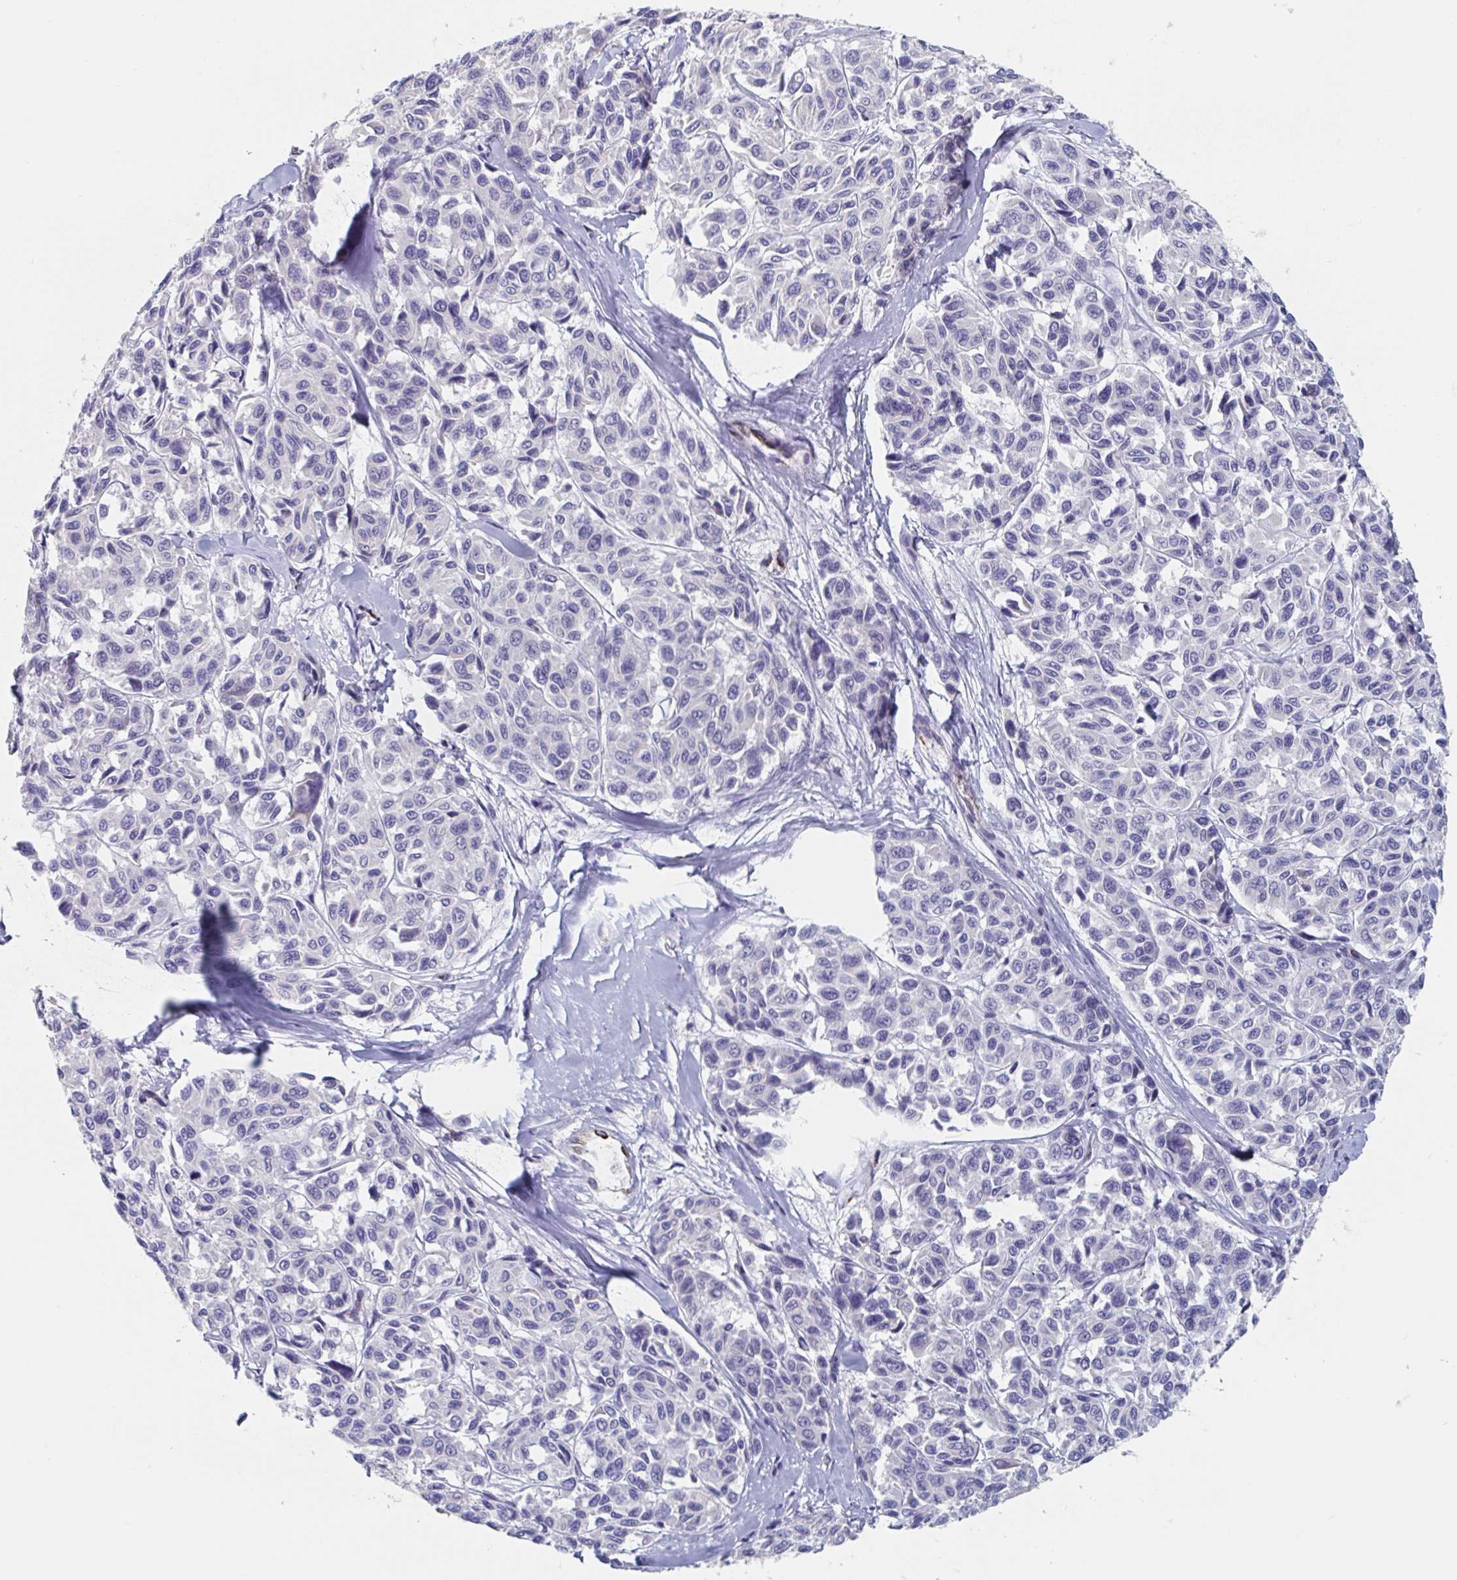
{"staining": {"intensity": "negative", "quantity": "none", "location": "none"}, "tissue": "melanoma", "cell_type": "Tumor cells", "image_type": "cancer", "snomed": [{"axis": "morphology", "description": "Malignant melanoma, NOS"}, {"axis": "topography", "description": "Skin"}], "caption": "There is no significant positivity in tumor cells of melanoma. The staining is performed using DAB (3,3'-diaminobenzidine) brown chromogen with nuclei counter-stained in using hematoxylin.", "gene": "ABHD16A", "patient": {"sex": "female", "age": 66}}